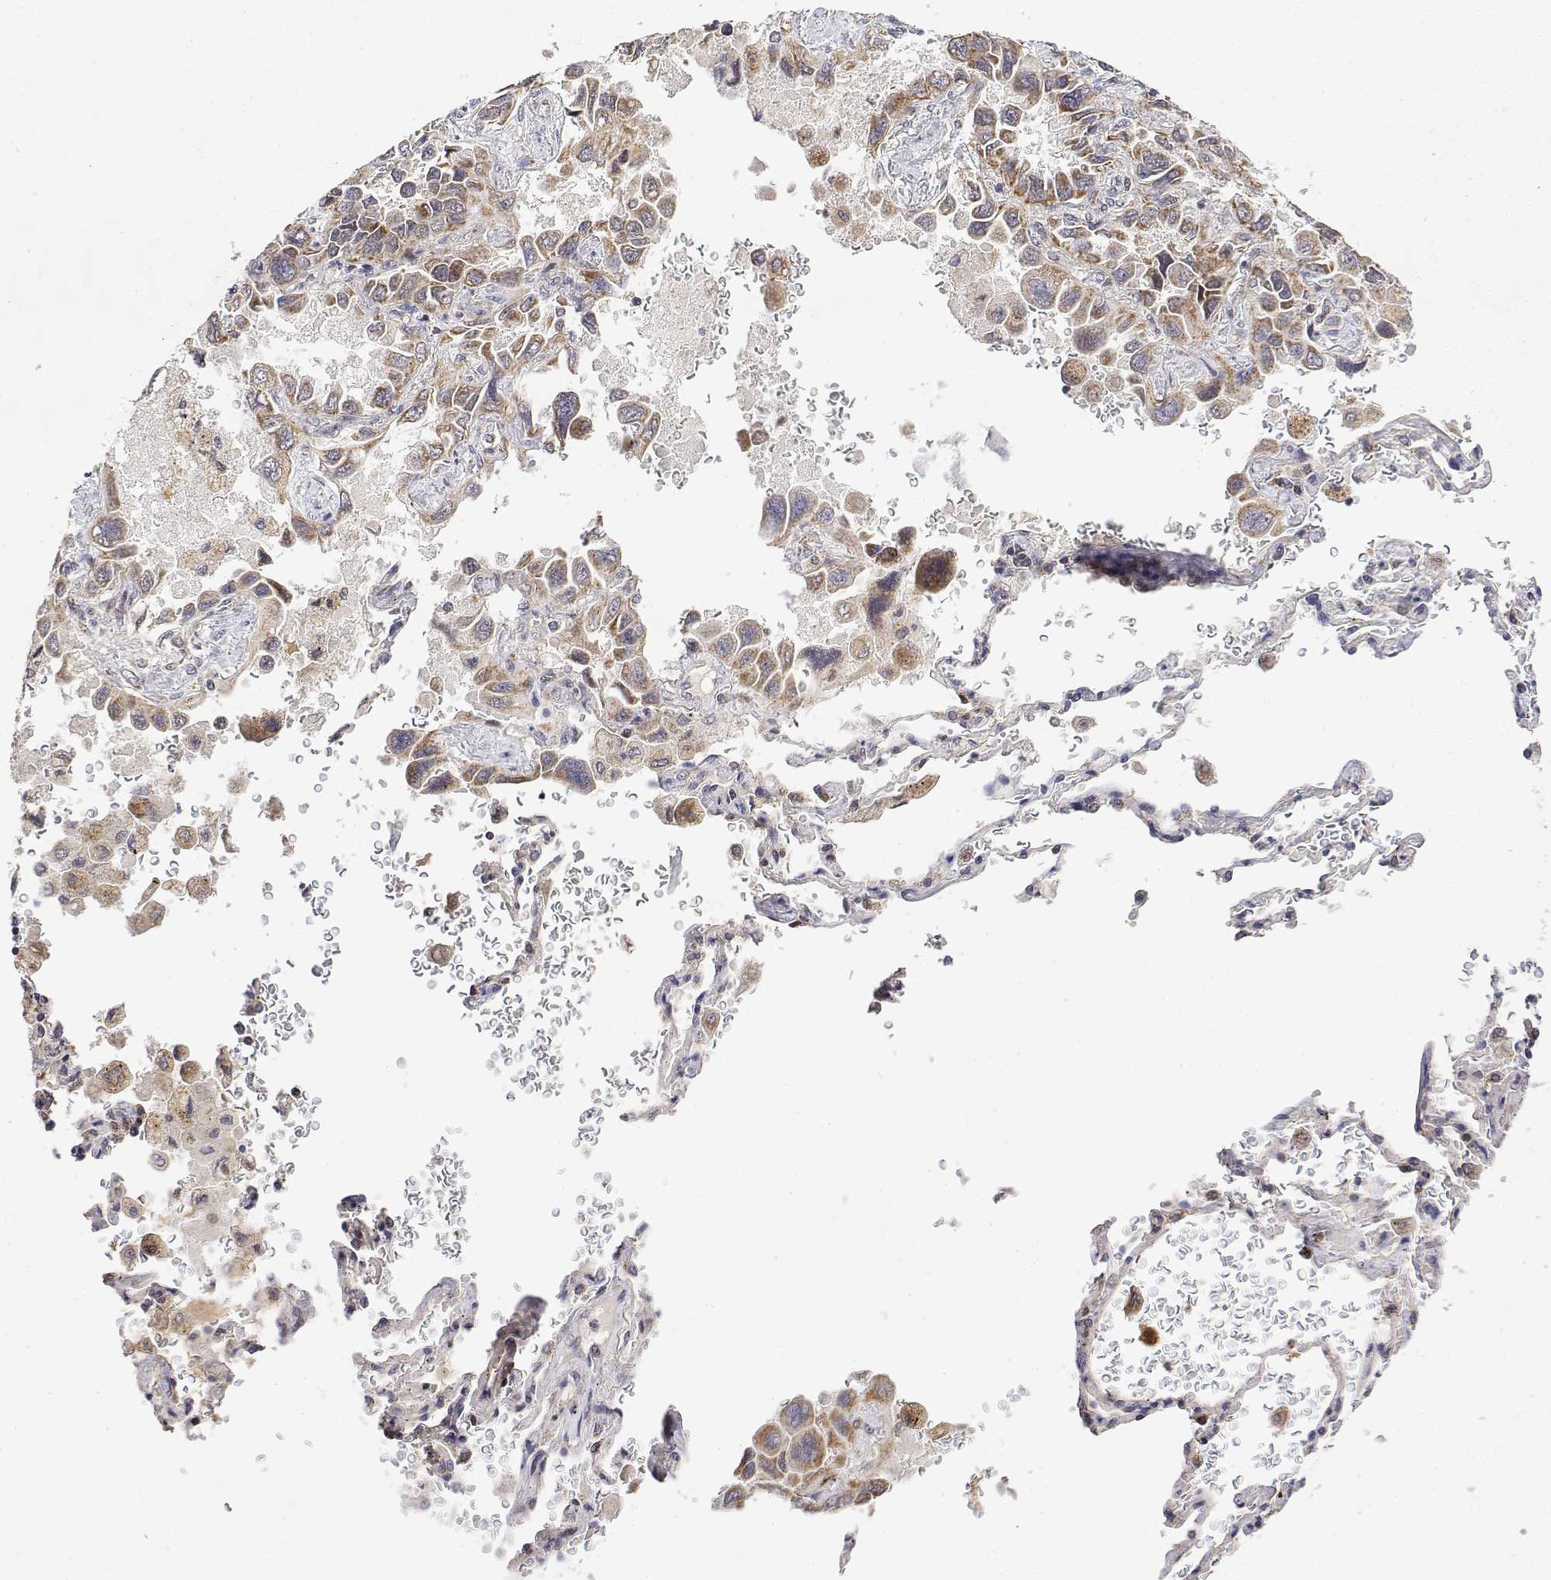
{"staining": {"intensity": "moderate", "quantity": ">75%", "location": "cytoplasmic/membranous"}, "tissue": "lung cancer", "cell_type": "Tumor cells", "image_type": "cancer", "snomed": [{"axis": "morphology", "description": "Adenocarcinoma, NOS"}, {"axis": "topography", "description": "Lung"}], "caption": "Human lung cancer (adenocarcinoma) stained with a protein marker exhibits moderate staining in tumor cells.", "gene": "GADD45GIP1", "patient": {"sex": "male", "age": 64}}